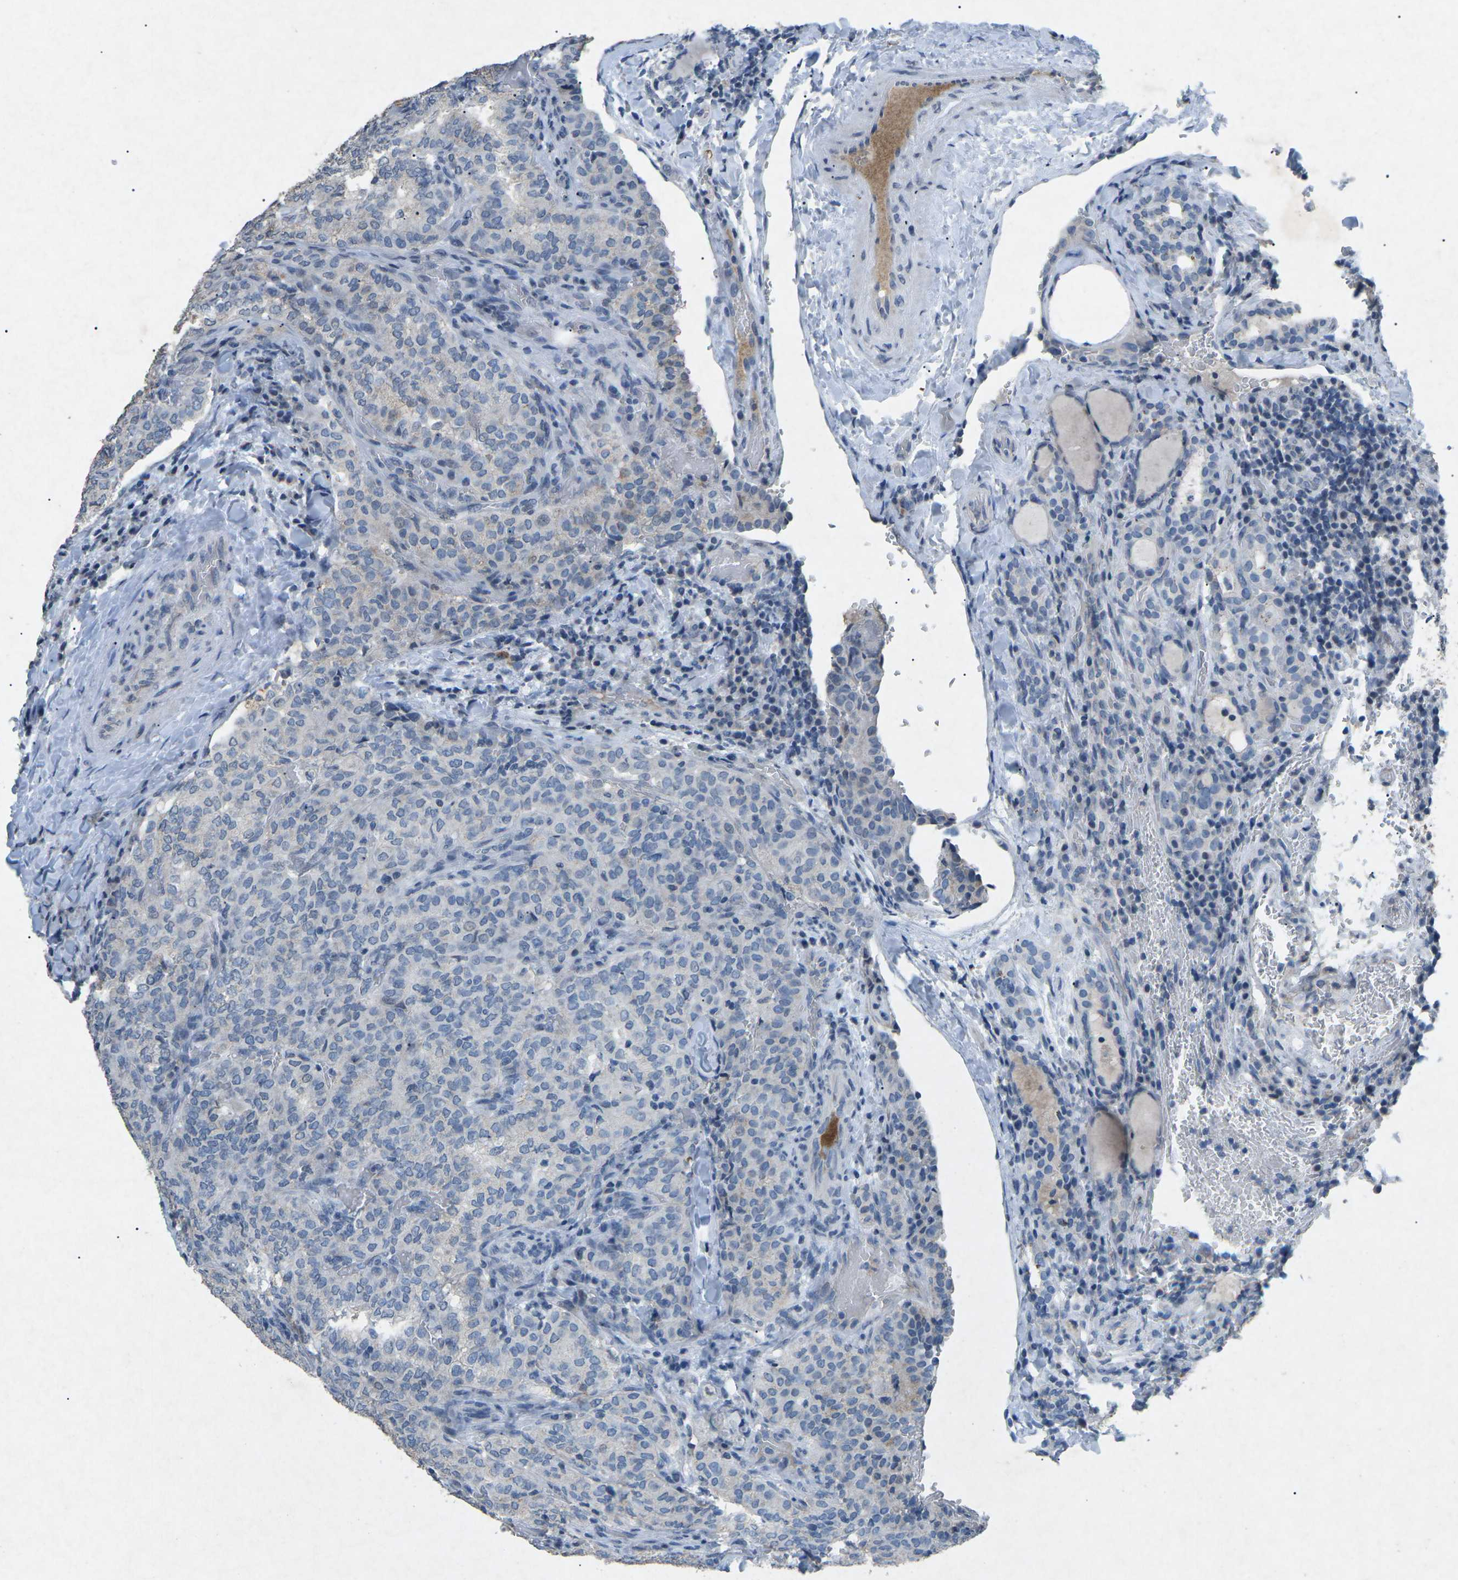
{"staining": {"intensity": "negative", "quantity": "none", "location": "none"}, "tissue": "thyroid cancer", "cell_type": "Tumor cells", "image_type": "cancer", "snomed": [{"axis": "morphology", "description": "Normal tissue, NOS"}, {"axis": "morphology", "description": "Papillary adenocarcinoma, NOS"}, {"axis": "topography", "description": "Thyroid gland"}], "caption": "The photomicrograph exhibits no significant expression in tumor cells of papillary adenocarcinoma (thyroid). (DAB immunohistochemistry (IHC) visualized using brightfield microscopy, high magnification).", "gene": "A1BG", "patient": {"sex": "female", "age": 30}}